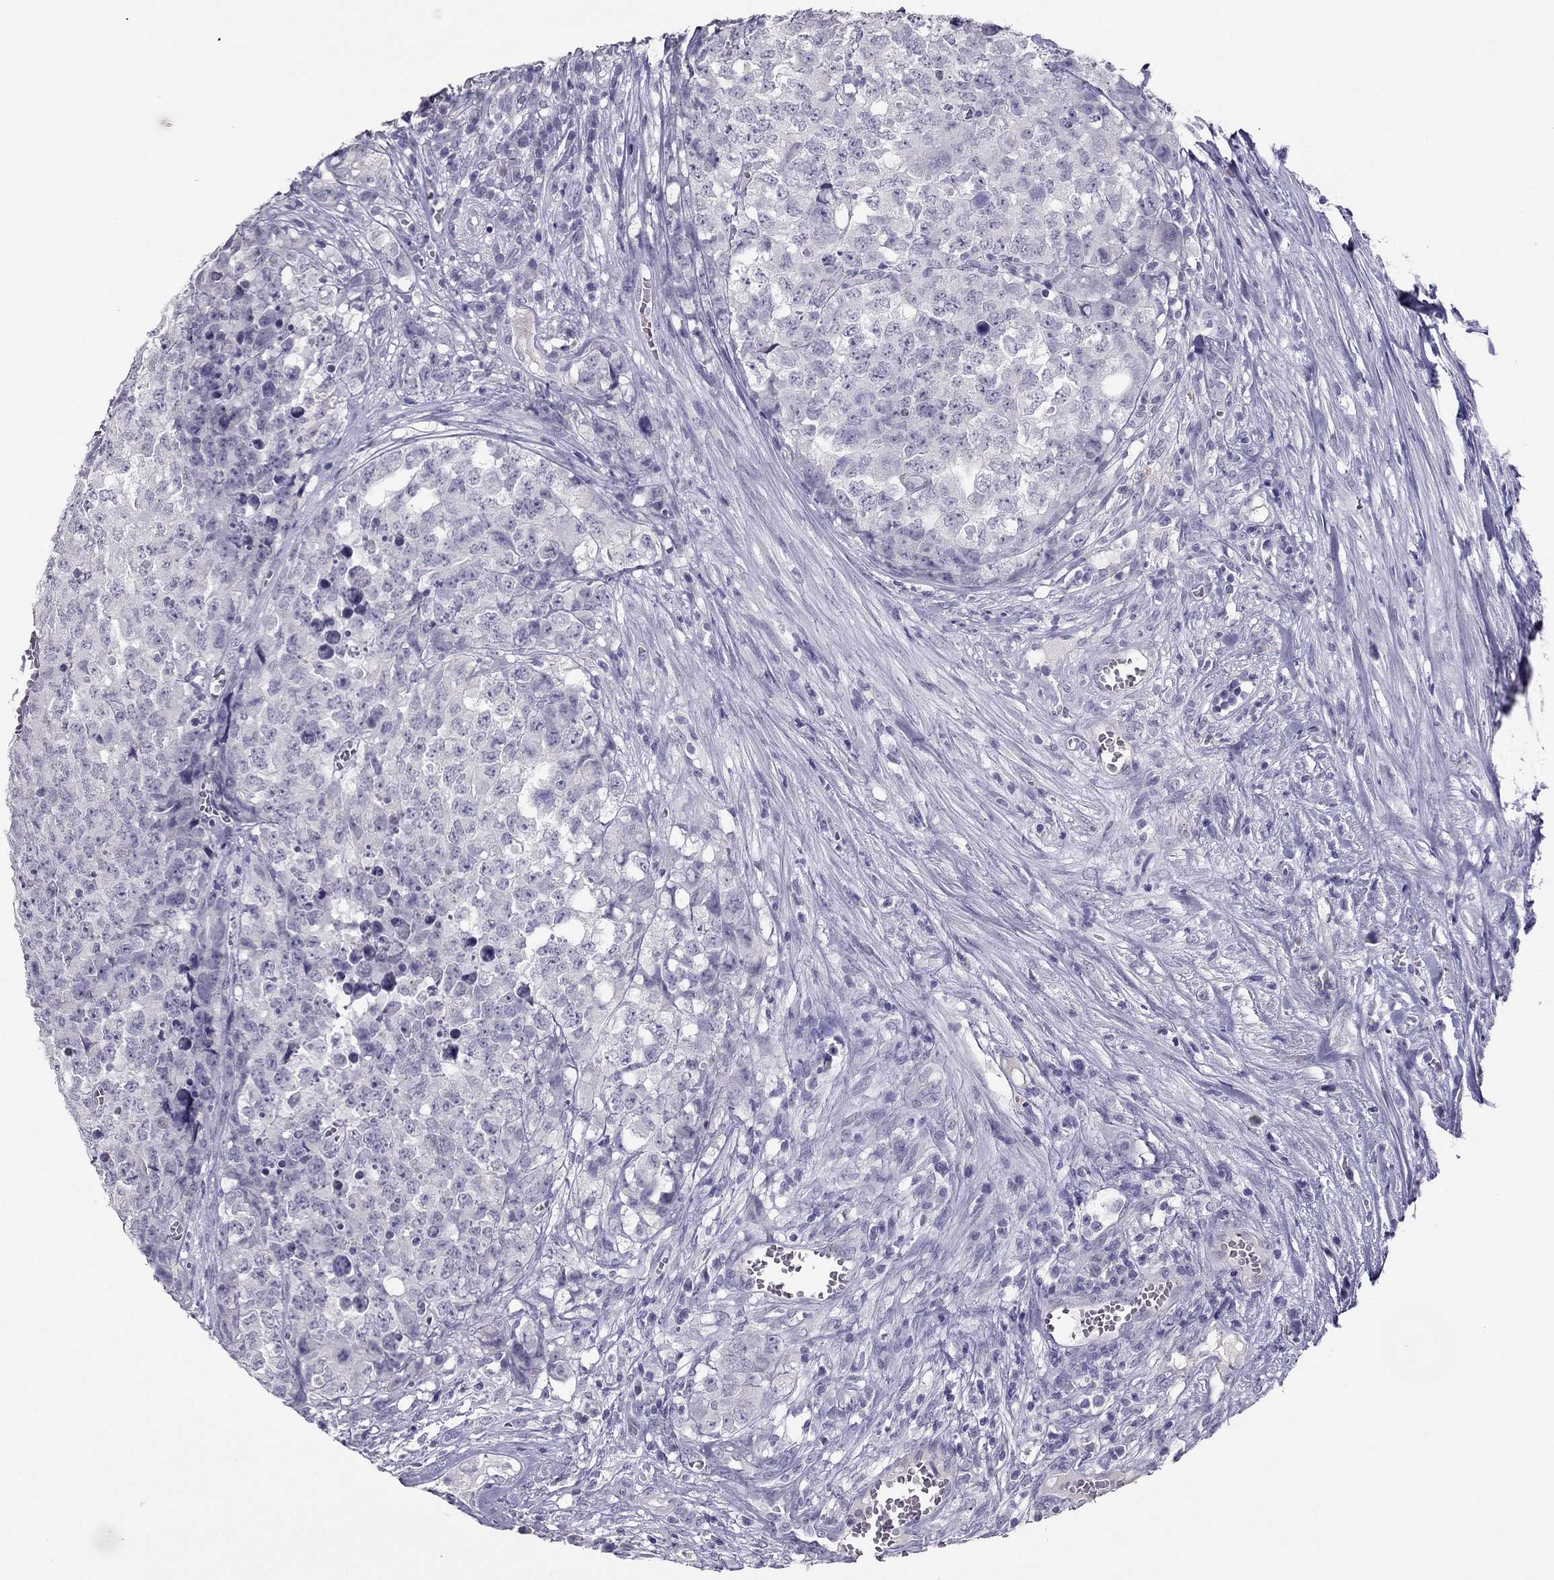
{"staining": {"intensity": "negative", "quantity": "none", "location": "none"}, "tissue": "testis cancer", "cell_type": "Tumor cells", "image_type": "cancer", "snomed": [{"axis": "morphology", "description": "Carcinoma, Embryonal, NOS"}, {"axis": "topography", "description": "Testis"}], "caption": "IHC image of human testis cancer (embryonal carcinoma) stained for a protein (brown), which shows no positivity in tumor cells.", "gene": "RHO", "patient": {"sex": "male", "age": 23}}